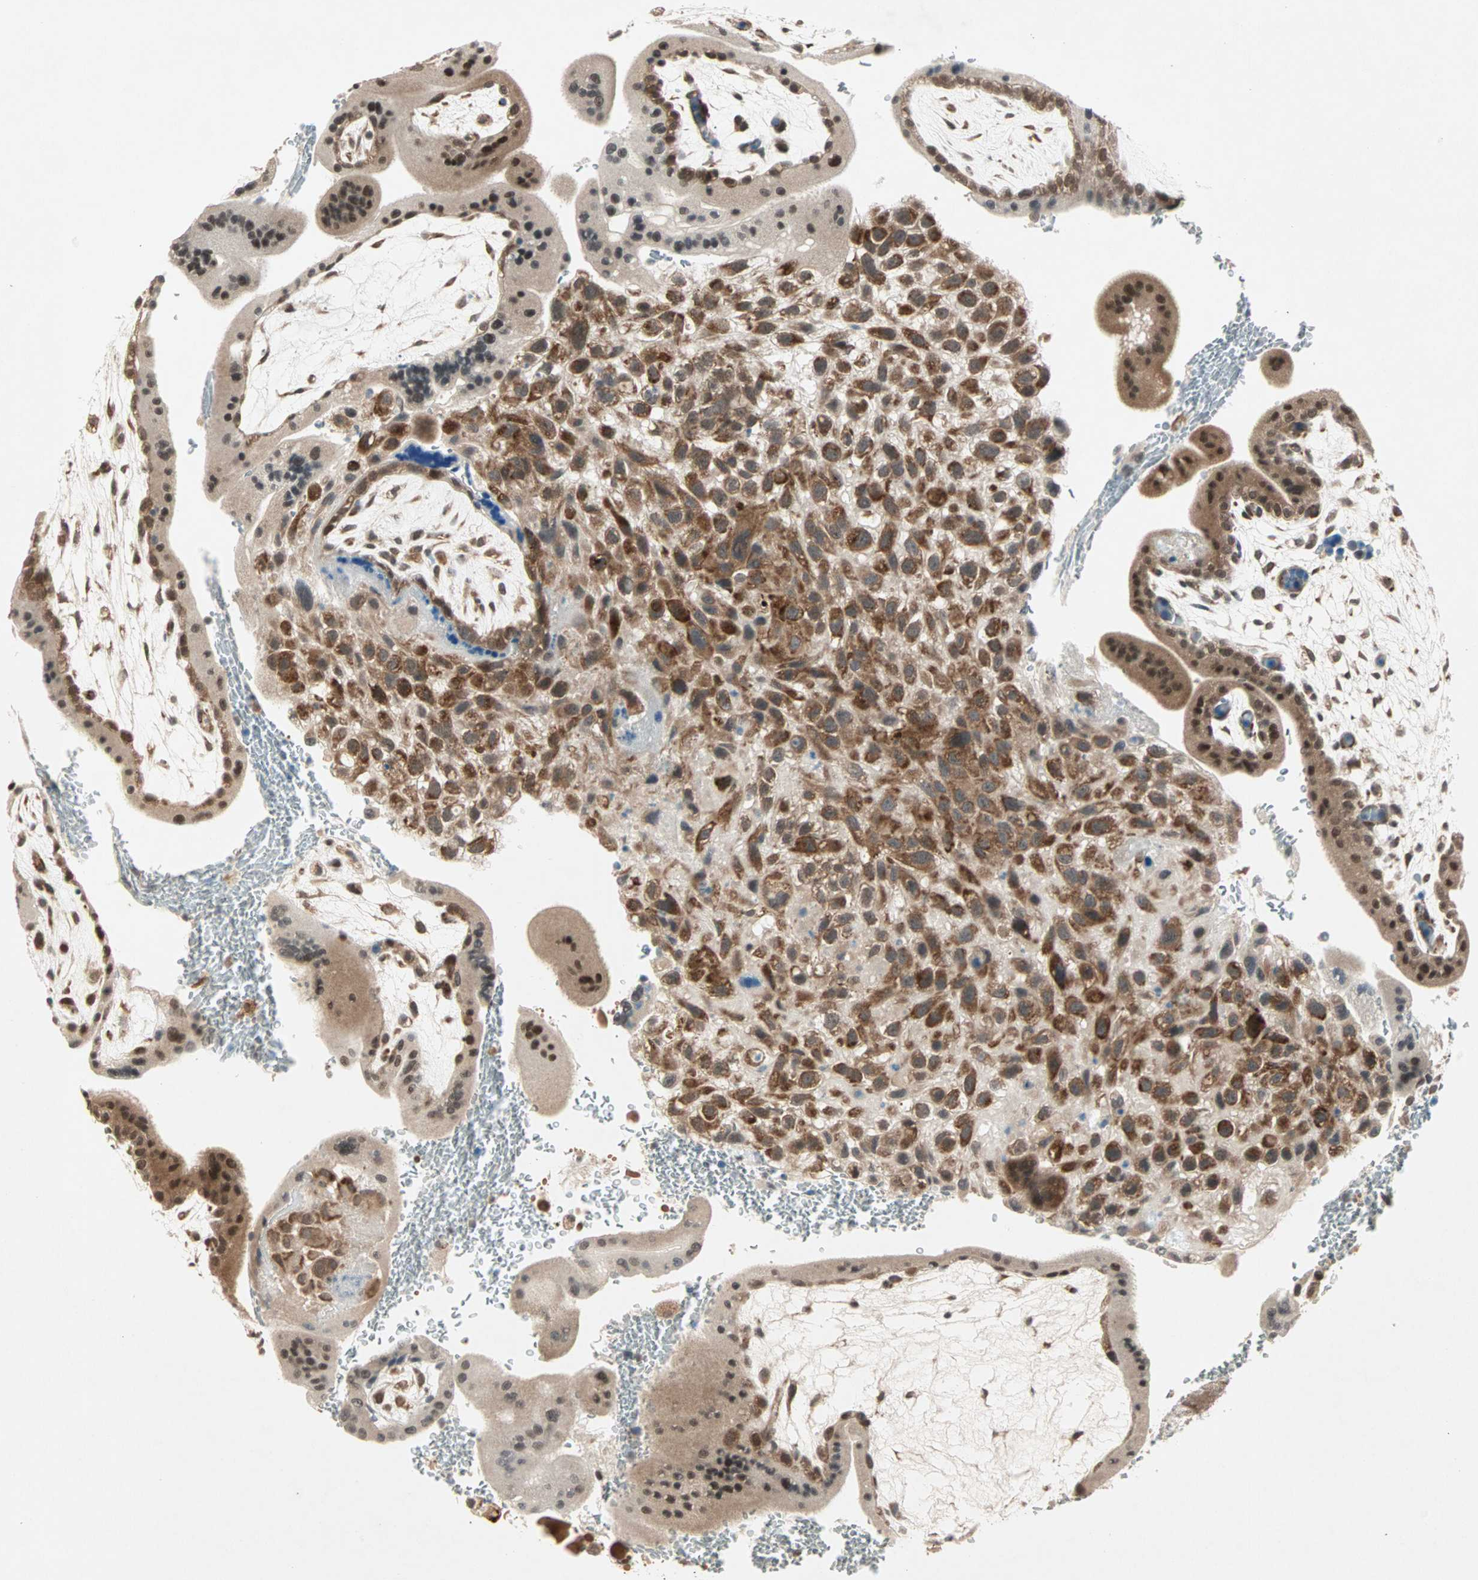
{"staining": {"intensity": "strong", "quantity": ">75%", "location": "cytoplasmic/membranous"}, "tissue": "placenta", "cell_type": "Decidual cells", "image_type": "normal", "snomed": [{"axis": "morphology", "description": "Normal tissue, NOS"}, {"axis": "topography", "description": "Placenta"}], "caption": "About >75% of decidual cells in normal human placenta reveal strong cytoplasmic/membranous protein positivity as visualized by brown immunohistochemical staining.", "gene": "ZNF37A", "patient": {"sex": "female", "age": 35}}